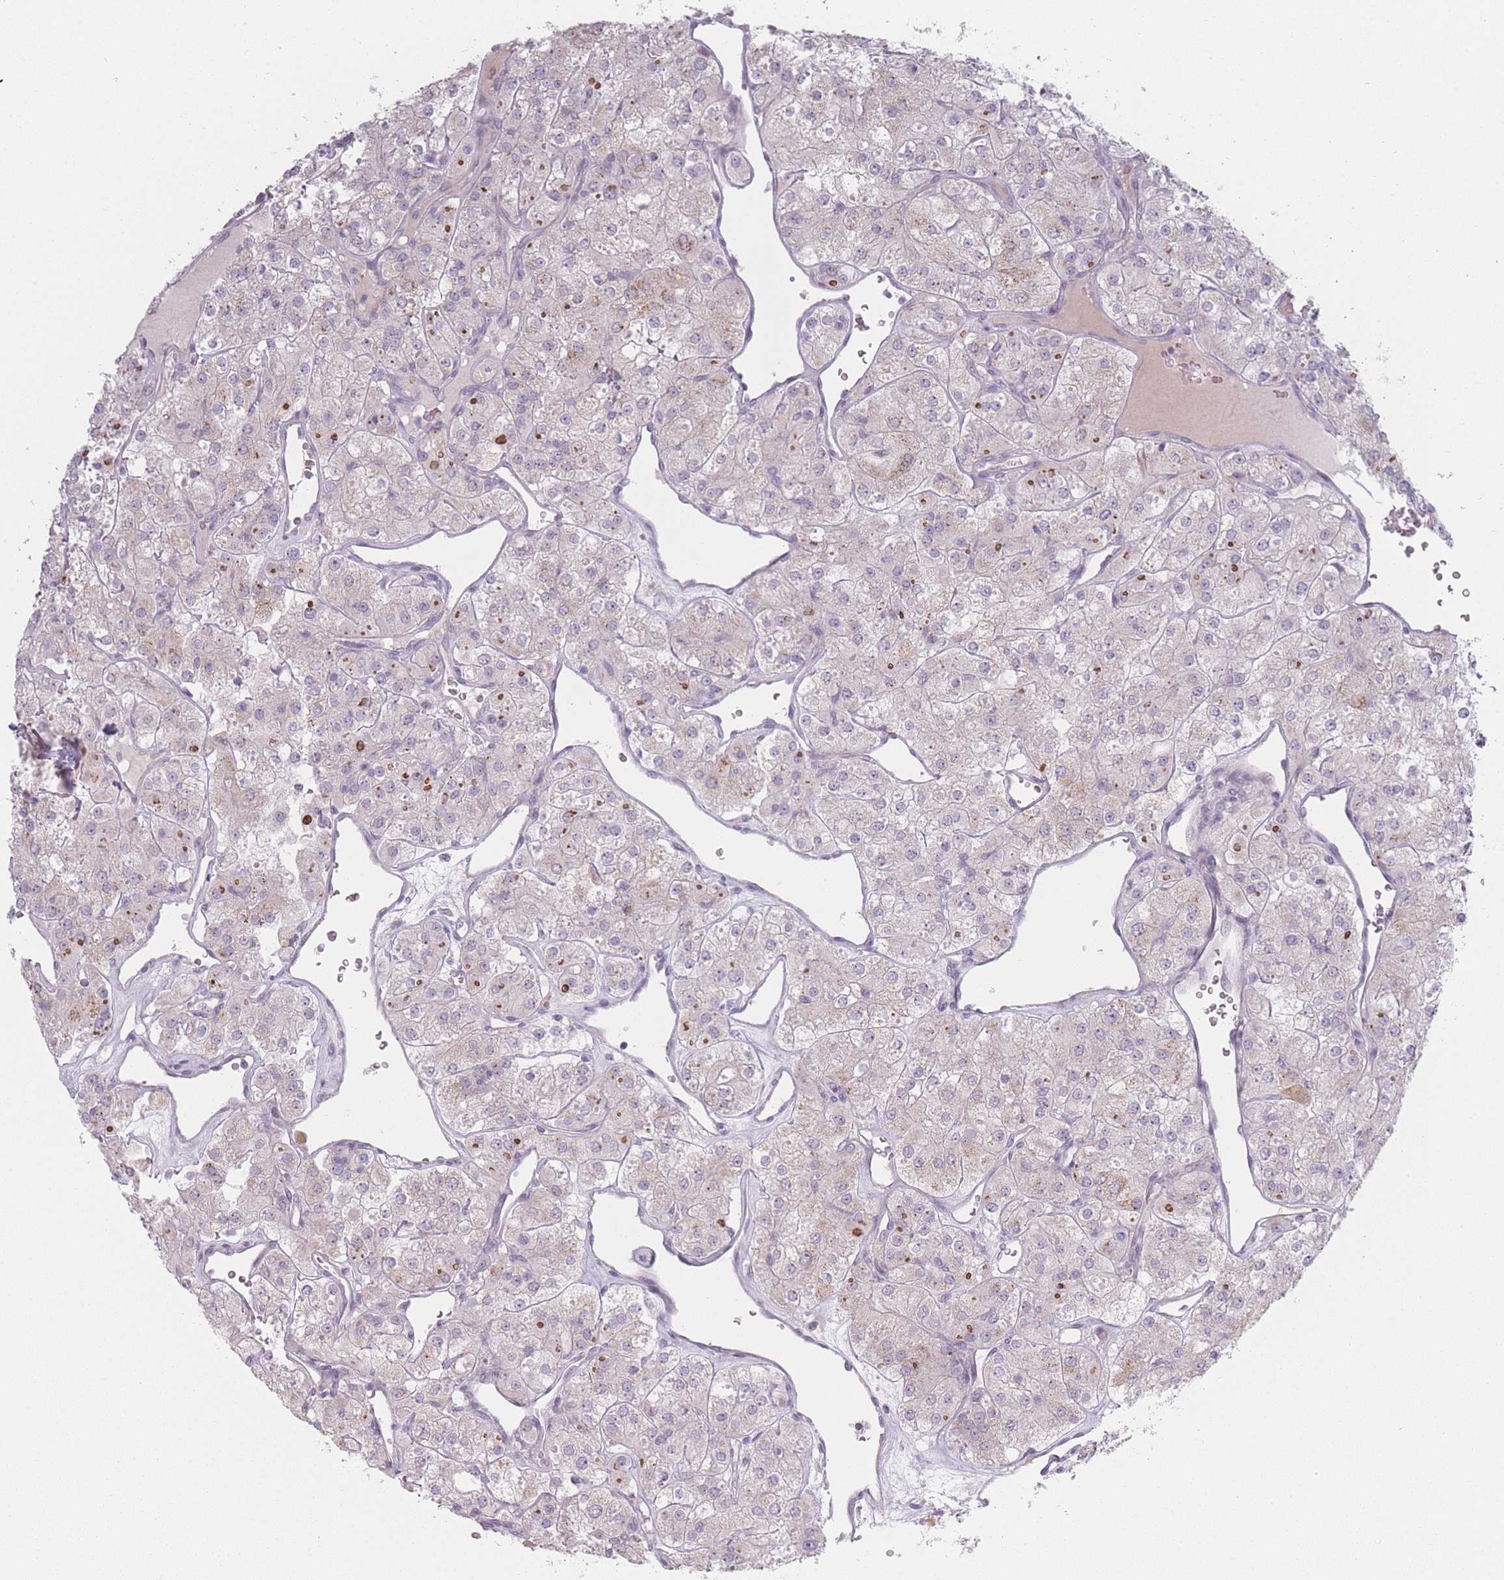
{"staining": {"intensity": "negative", "quantity": "none", "location": "none"}, "tissue": "renal cancer", "cell_type": "Tumor cells", "image_type": "cancer", "snomed": [{"axis": "morphology", "description": "Adenocarcinoma, NOS"}, {"axis": "topography", "description": "Kidney"}], "caption": "A photomicrograph of renal cancer stained for a protein demonstrates no brown staining in tumor cells. (DAB (3,3'-diaminobenzidine) immunohistochemistry (IHC), high magnification).", "gene": "RASL10B", "patient": {"sex": "male", "age": 77}}